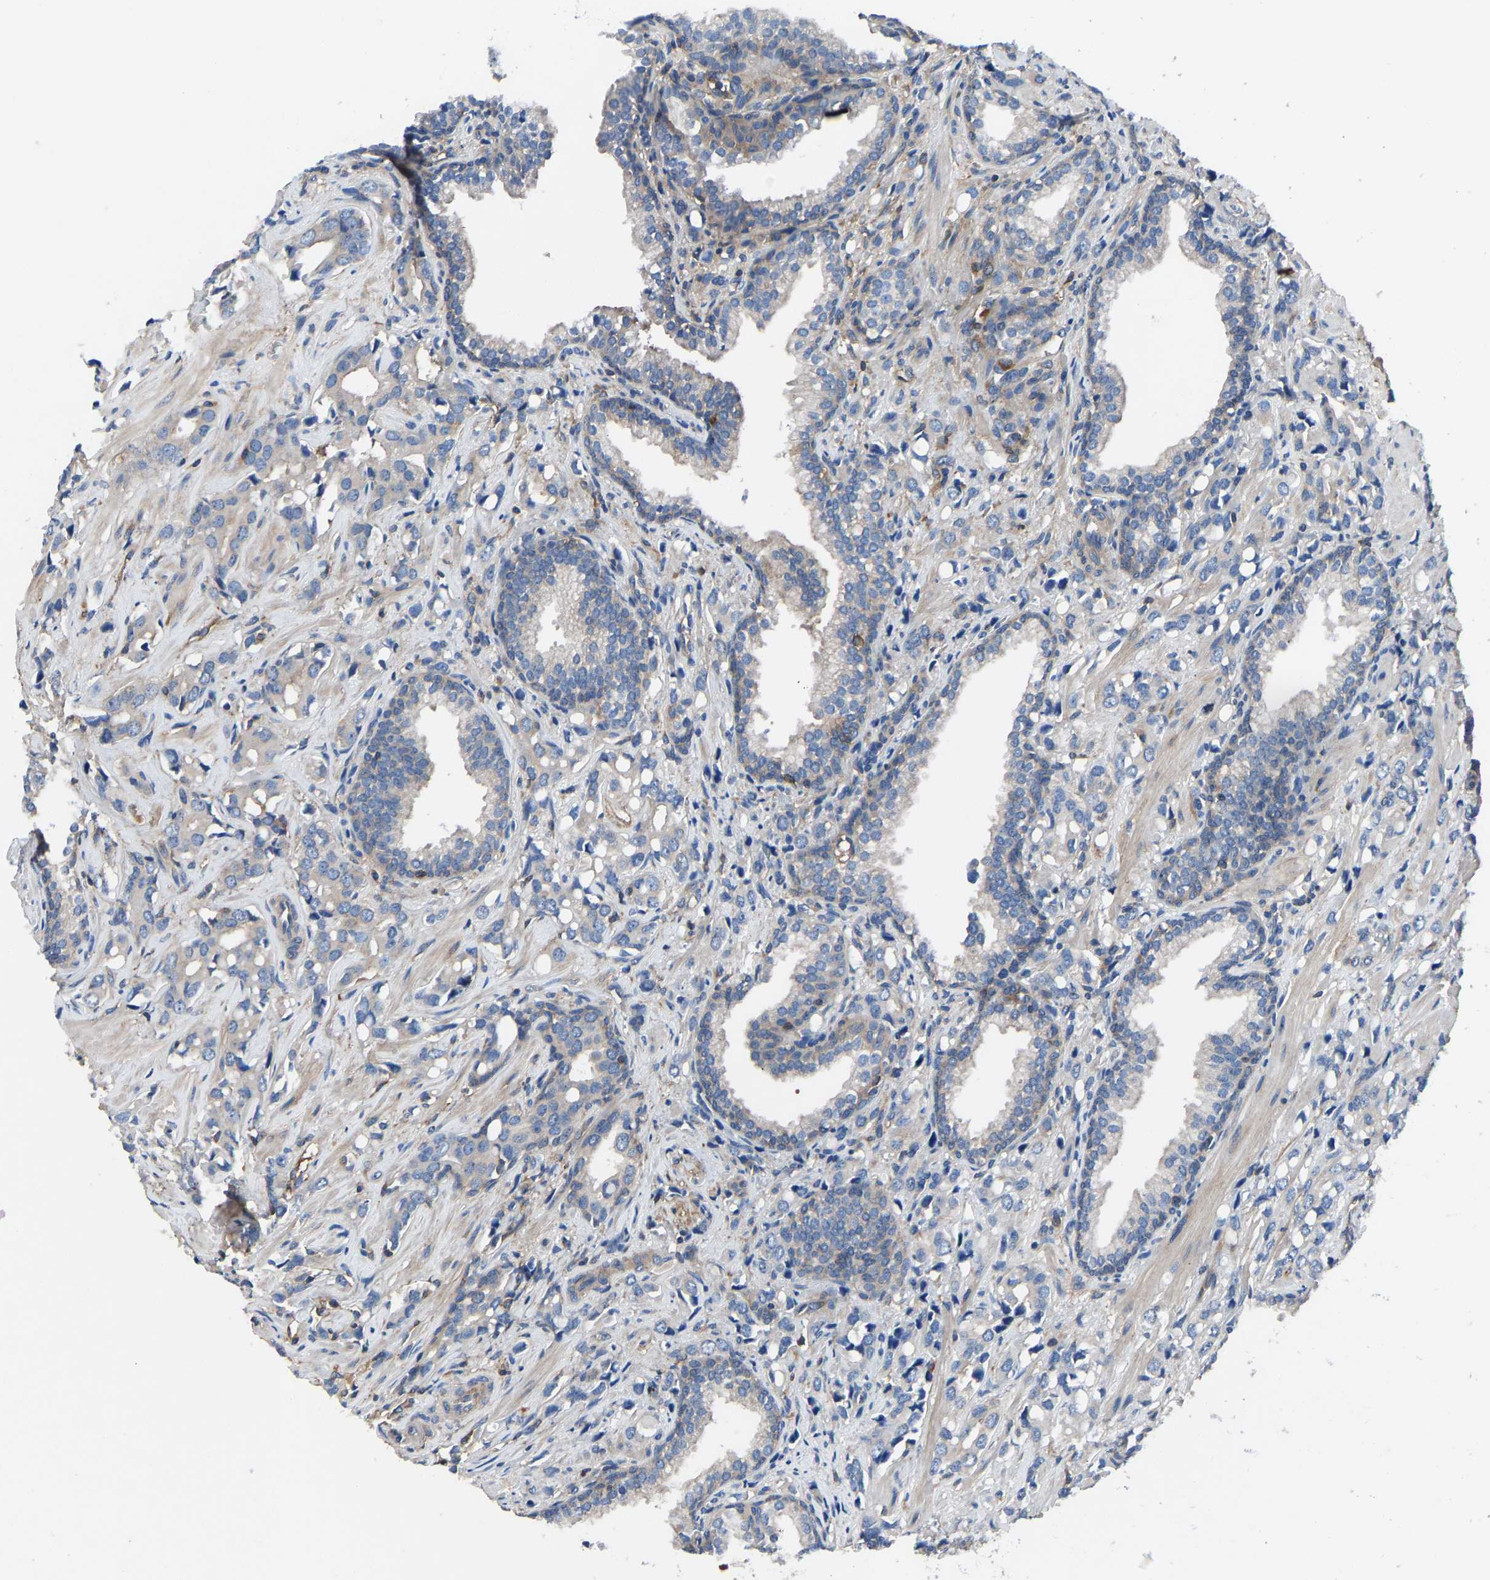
{"staining": {"intensity": "negative", "quantity": "none", "location": "none"}, "tissue": "prostate cancer", "cell_type": "Tumor cells", "image_type": "cancer", "snomed": [{"axis": "morphology", "description": "Adenocarcinoma, High grade"}, {"axis": "topography", "description": "Prostate"}], "caption": "Tumor cells are negative for brown protein staining in prostate cancer (high-grade adenocarcinoma).", "gene": "PRKAR1A", "patient": {"sex": "male", "age": 52}}